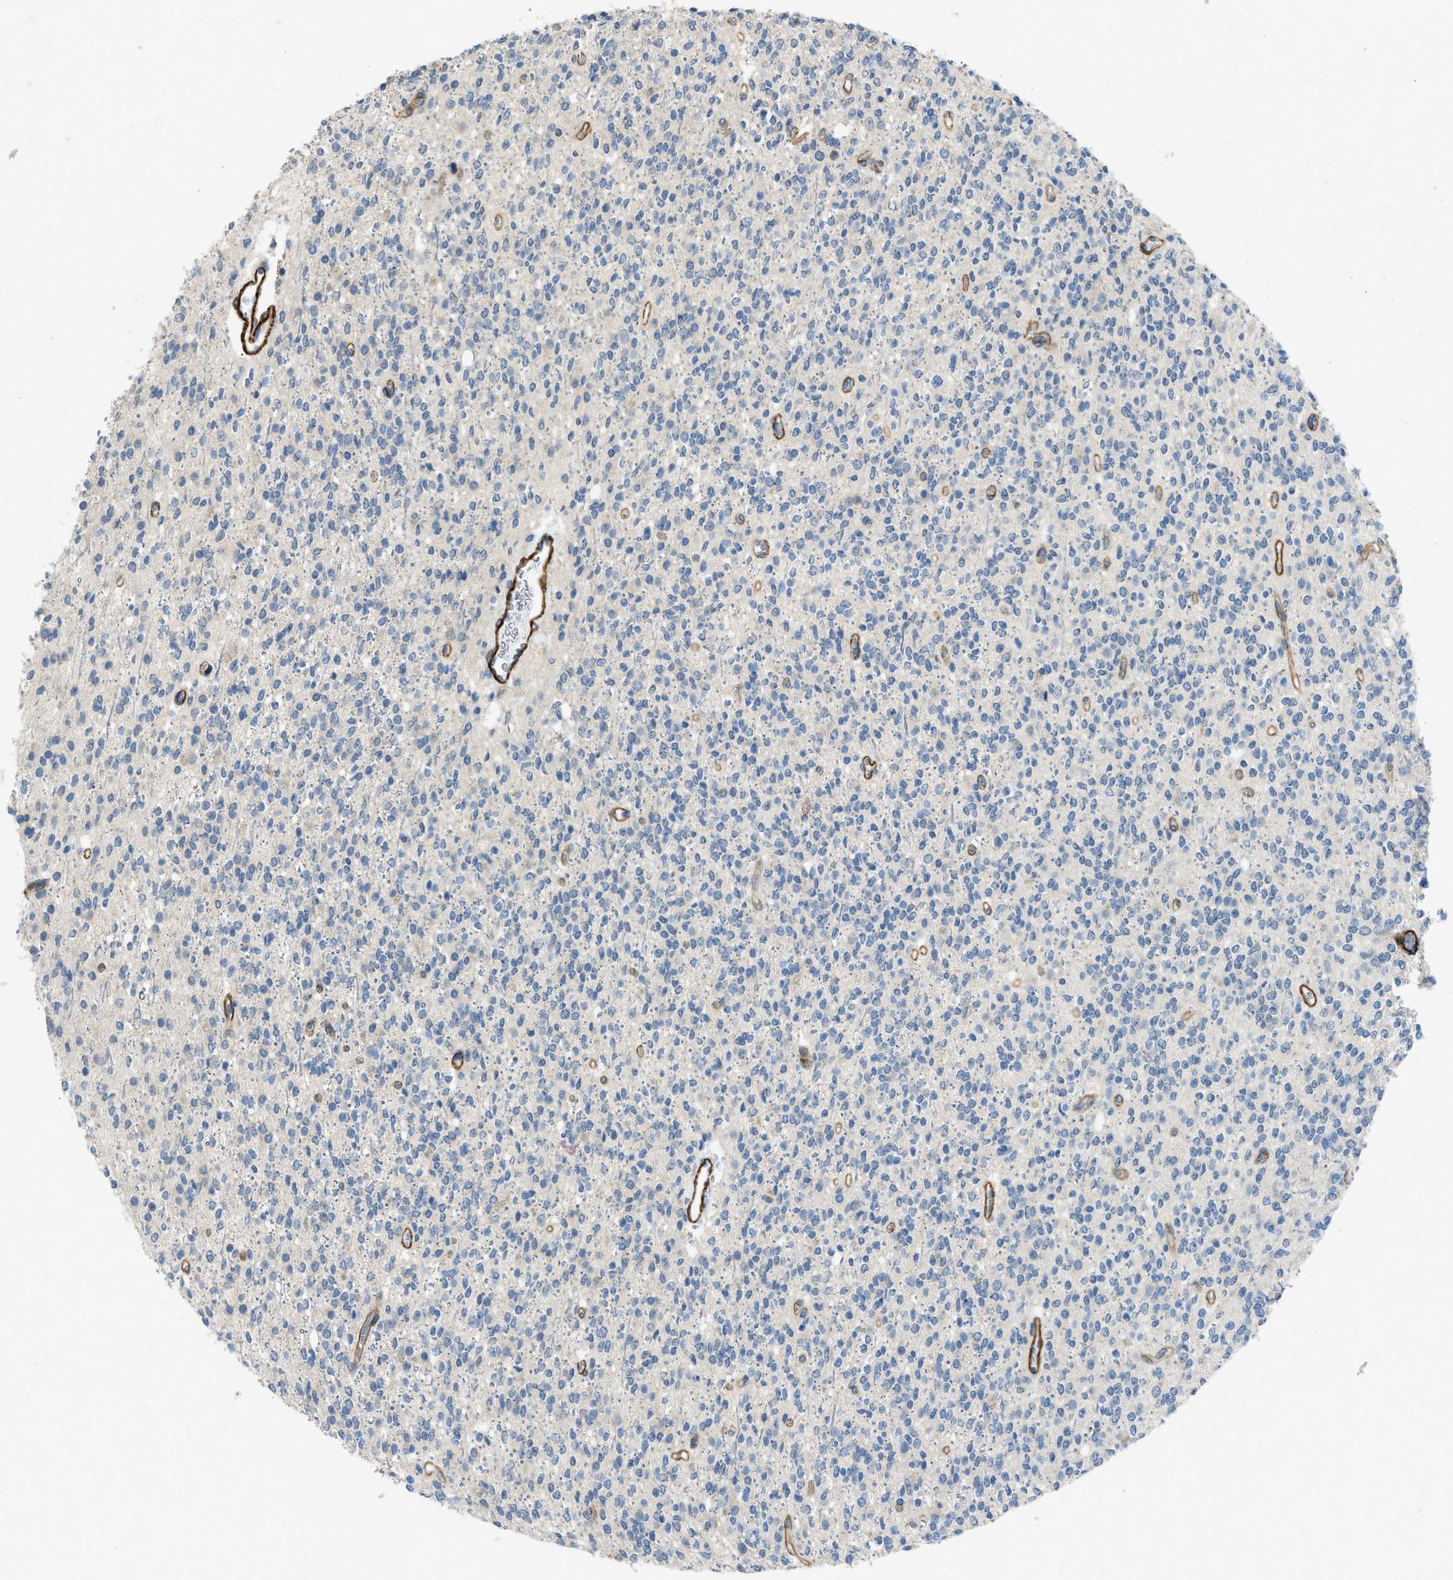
{"staining": {"intensity": "negative", "quantity": "none", "location": "none"}, "tissue": "glioma", "cell_type": "Tumor cells", "image_type": "cancer", "snomed": [{"axis": "morphology", "description": "Glioma, malignant, High grade"}, {"axis": "topography", "description": "Brain"}], "caption": "Protein analysis of malignant high-grade glioma shows no significant positivity in tumor cells.", "gene": "BMPR1A", "patient": {"sex": "male", "age": 34}}